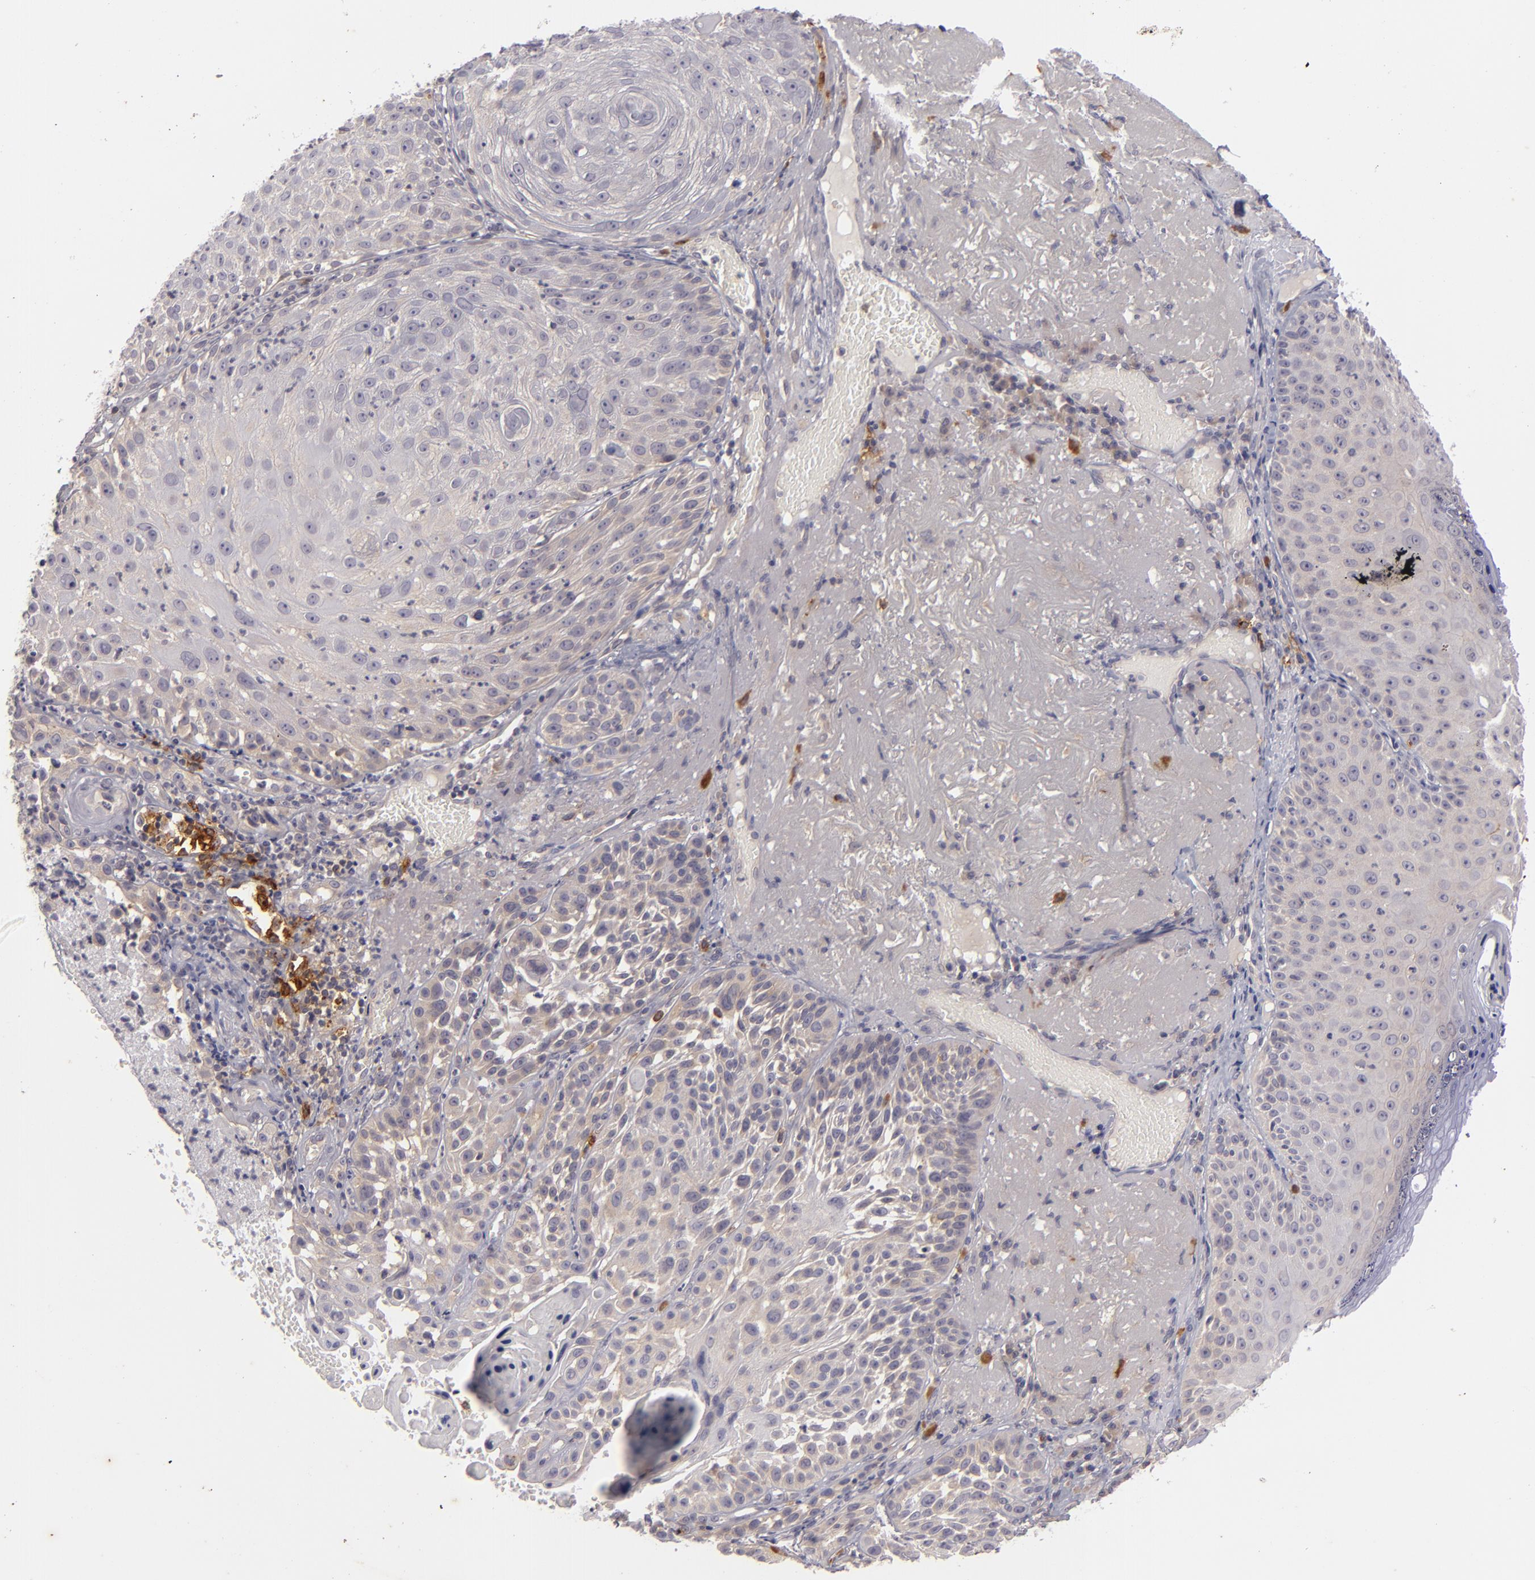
{"staining": {"intensity": "weak", "quantity": "25%-75%", "location": "cytoplasmic/membranous"}, "tissue": "skin cancer", "cell_type": "Tumor cells", "image_type": "cancer", "snomed": [{"axis": "morphology", "description": "Squamous cell carcinoma, NOS"}, {"axis": "topography", "description": "Skin"}], "caption": "Brown immunohistochemical staining in squamous cell carcinoma (skin) displays weak cytoplasmic/membranous staining in about 25%-75% of tumor cells. The staining is performed using DAB brown chromogen to label protein expression. The nuclei are counter-stained blue using hematoxylin.", "gene": "CD83", "patient": {"sex": "female", "age": 89}}